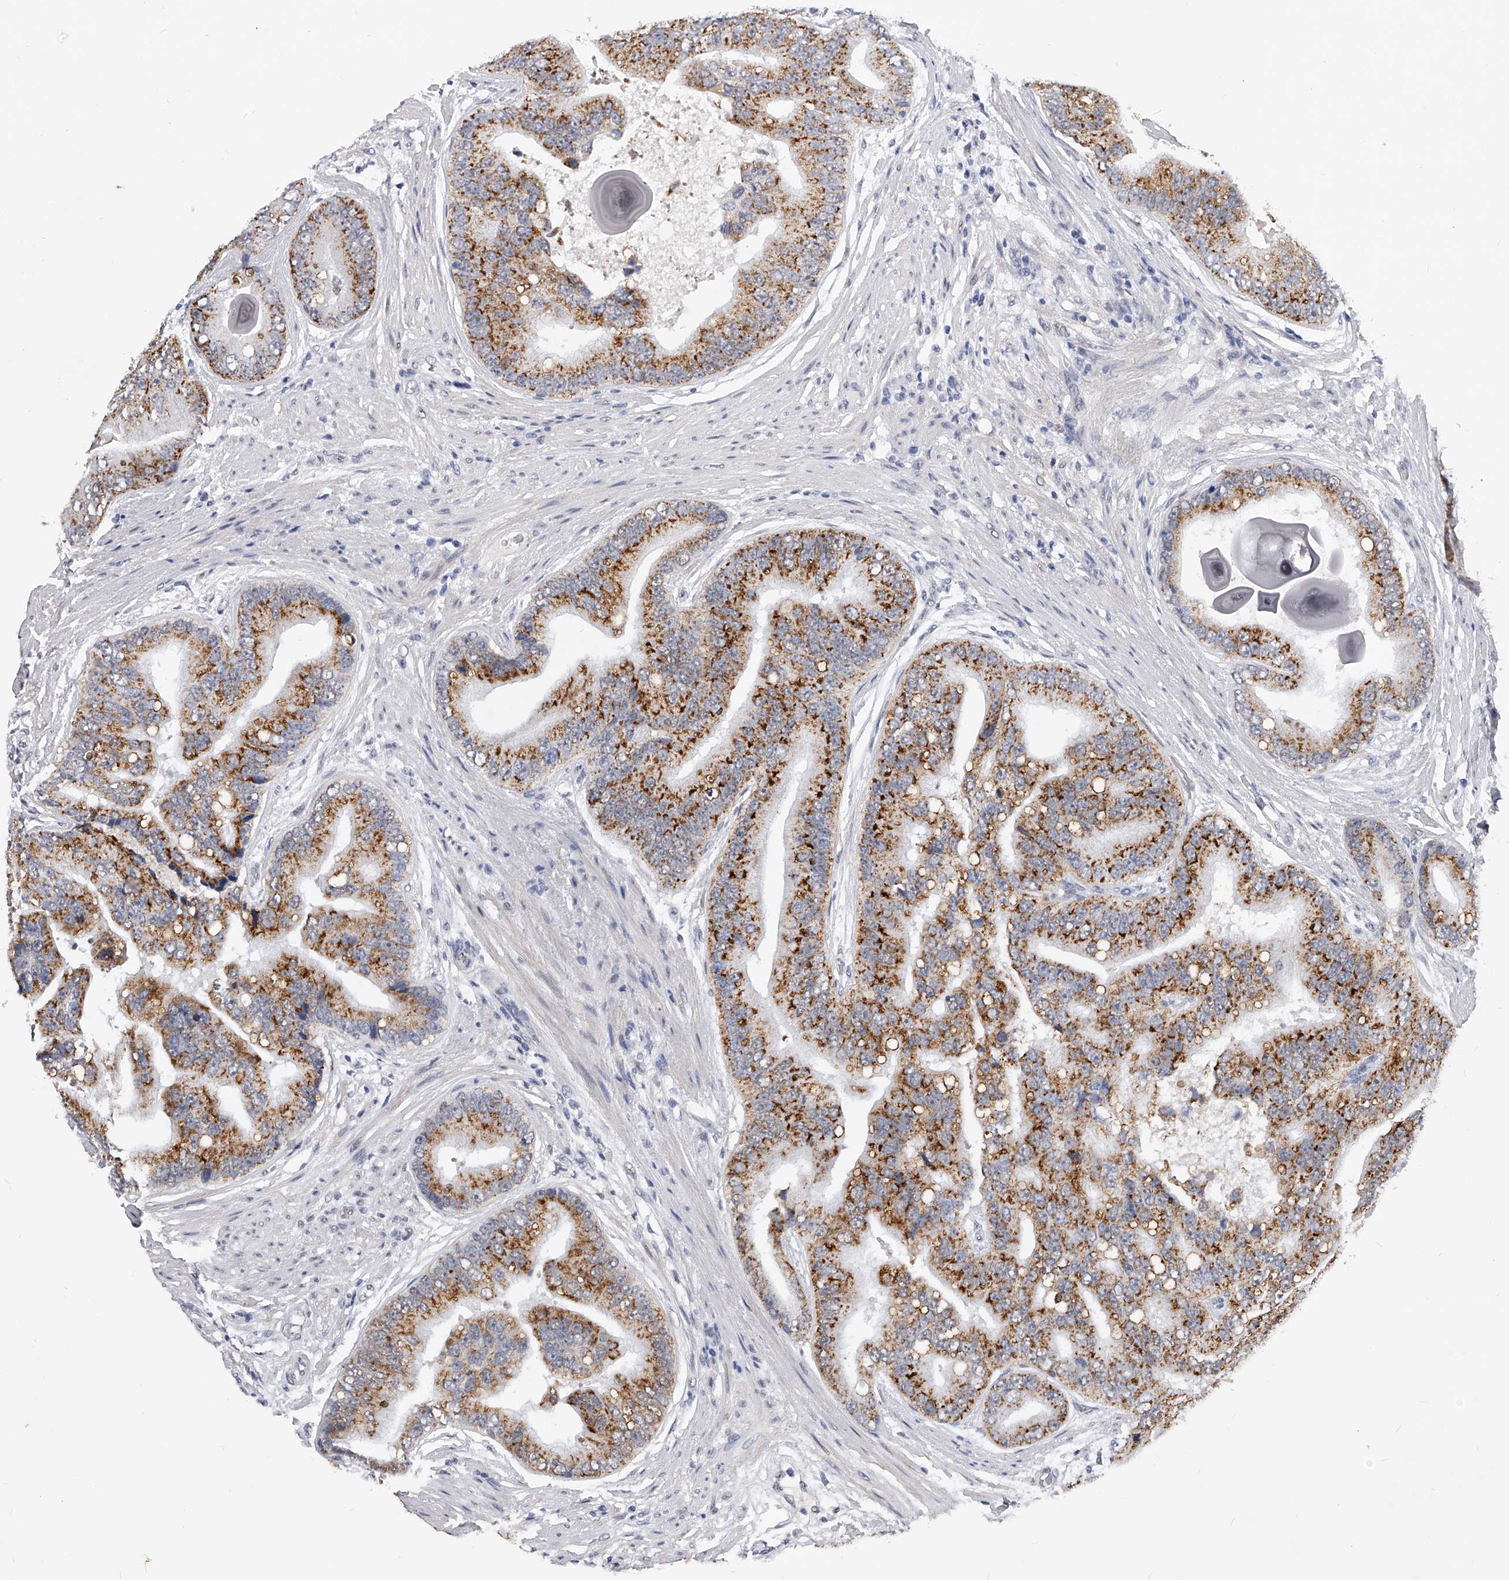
{"staining": {"intensity": "moderate", "quantity": ">75%", "location": "cytoplasmic/membranous"}, "tissue": "prostate cancer", "cell_type": "Tumor cells", "image_type": "cancer", "snomed": [{"axis": "morphology", "description": "Adenocarcinoma, High grade"}, {"axis": "topography", "description": "Prostate"}], "caption": "About >75% of tumor cells in prostate cancer demonstrate moderate cytoplasmic/membranous protein expression as visualized by brown immunohistochemical staining.", "gene": "ZNF529", "patient": {"sex": "male", "age": 70}}